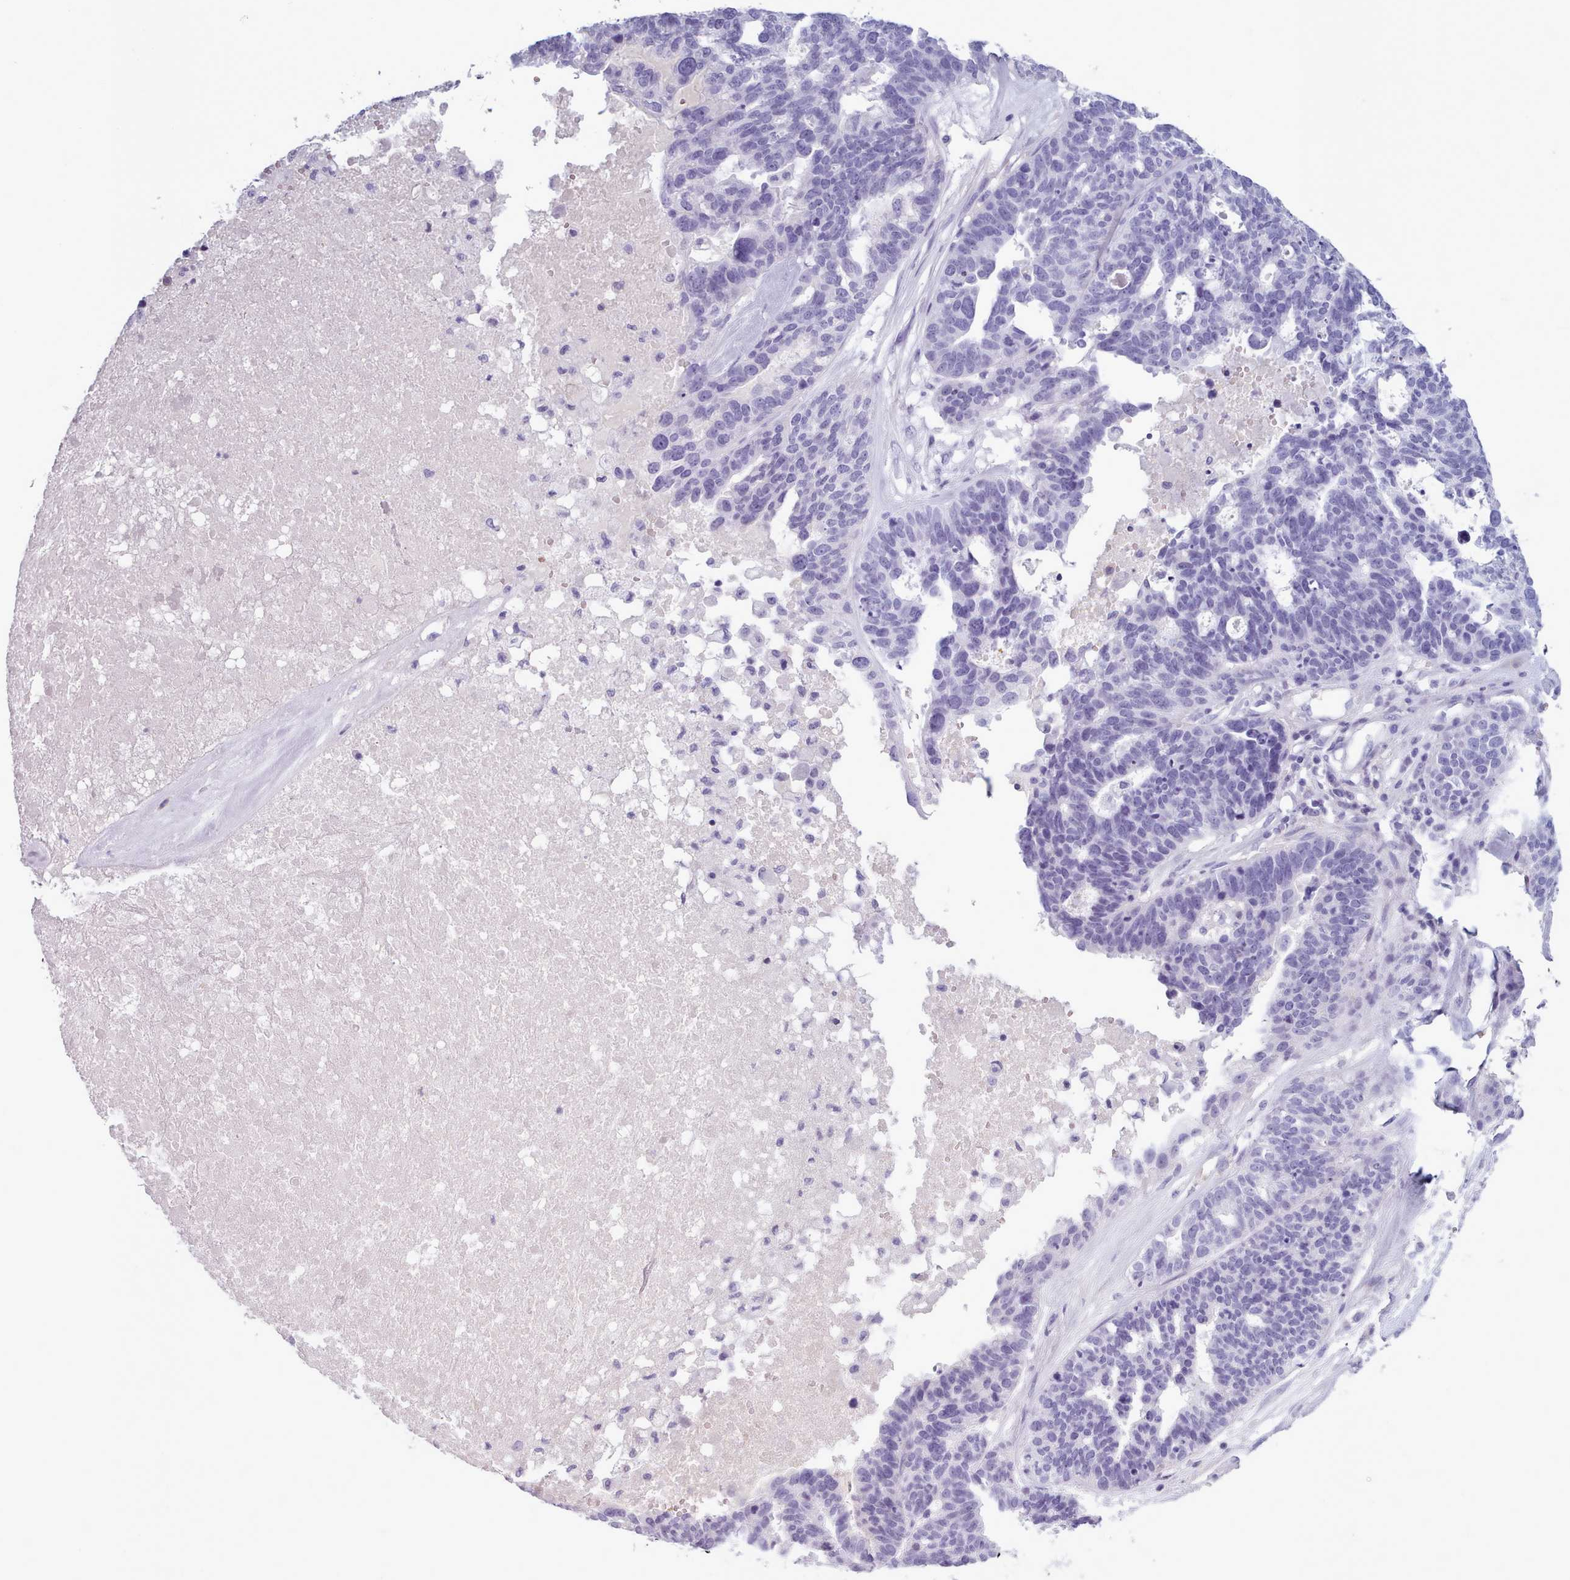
{"staining": {"intensity": "negative", "quantity": "none", "location": "none"}, "tissue": "ovarian cancer", "cell_type": "Tumor cells", "image_type": "cancer", "snomed": [{"axis": "morphology", "description": "Cystadenocarcinoma, serous, NOS"}, {"axis": "topography", "description": "Ovary"}], "caption": "Serous cystadenocarcinoma (ovarian) was stained to show a protein in brown. There is no significant staining in tumor cells.", "gene": "ZNF43", "patient": {"sex": "female", "age": 59}}